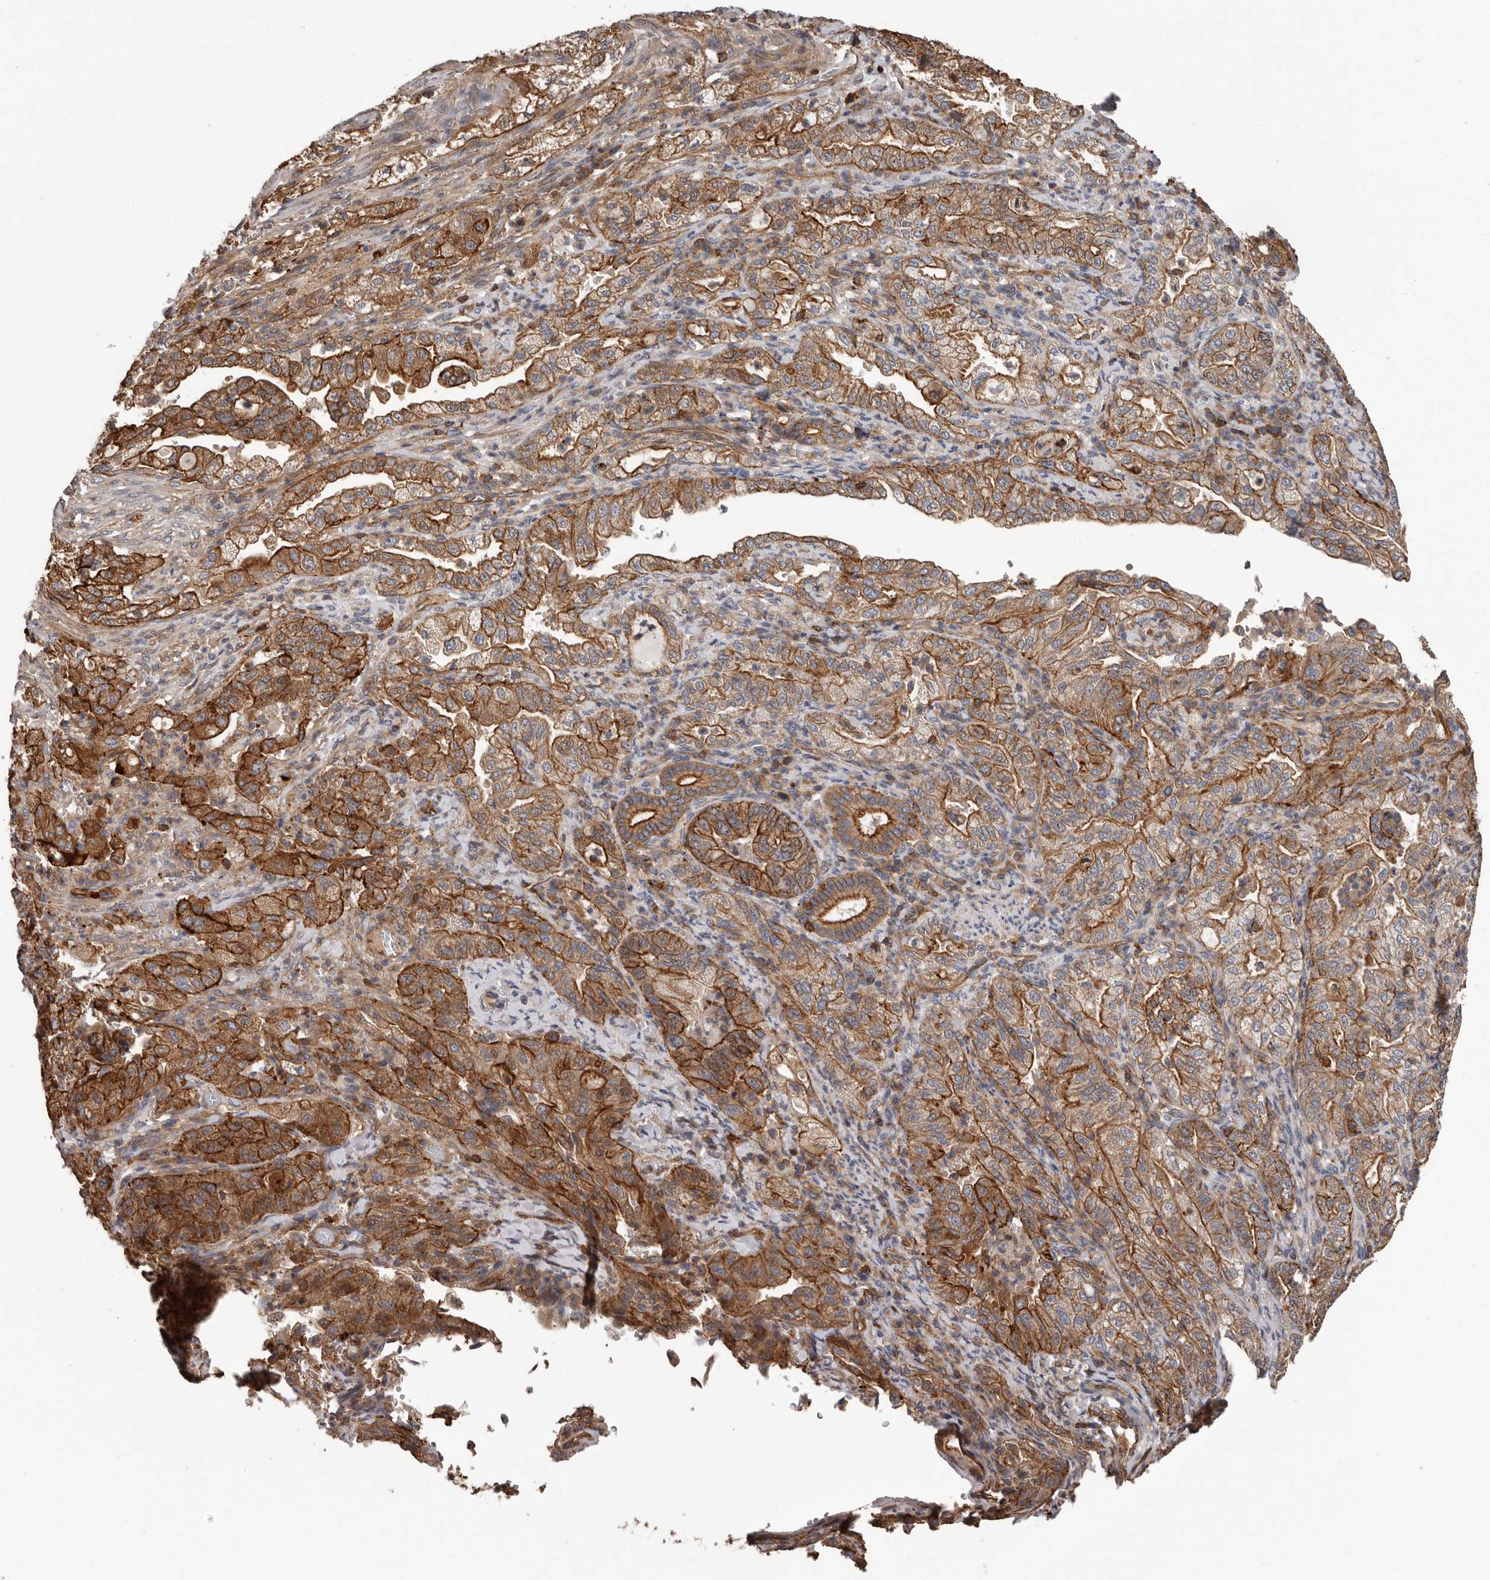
{"staining": {"intensity": "strong", "quantity": ">75%", "location": "cytoplasmic/membranous"}, "tissue": "pancreatic cancer", "cell_type": "Tumor cells", "image_type": "cancer", "snomed": [{"axis": "morphology", "description": "Adenocarcinoma, NOS"}, {"axis": "topography", "description": "Pancreas"}], "caption": "A brown stain highlights strong cytoplasmic/membranous staining of a protein in human pancreatic adenocarcinoma tumor cells.", "gene": "PNRC2", "patient": {"sex": "female", "age": 78}}